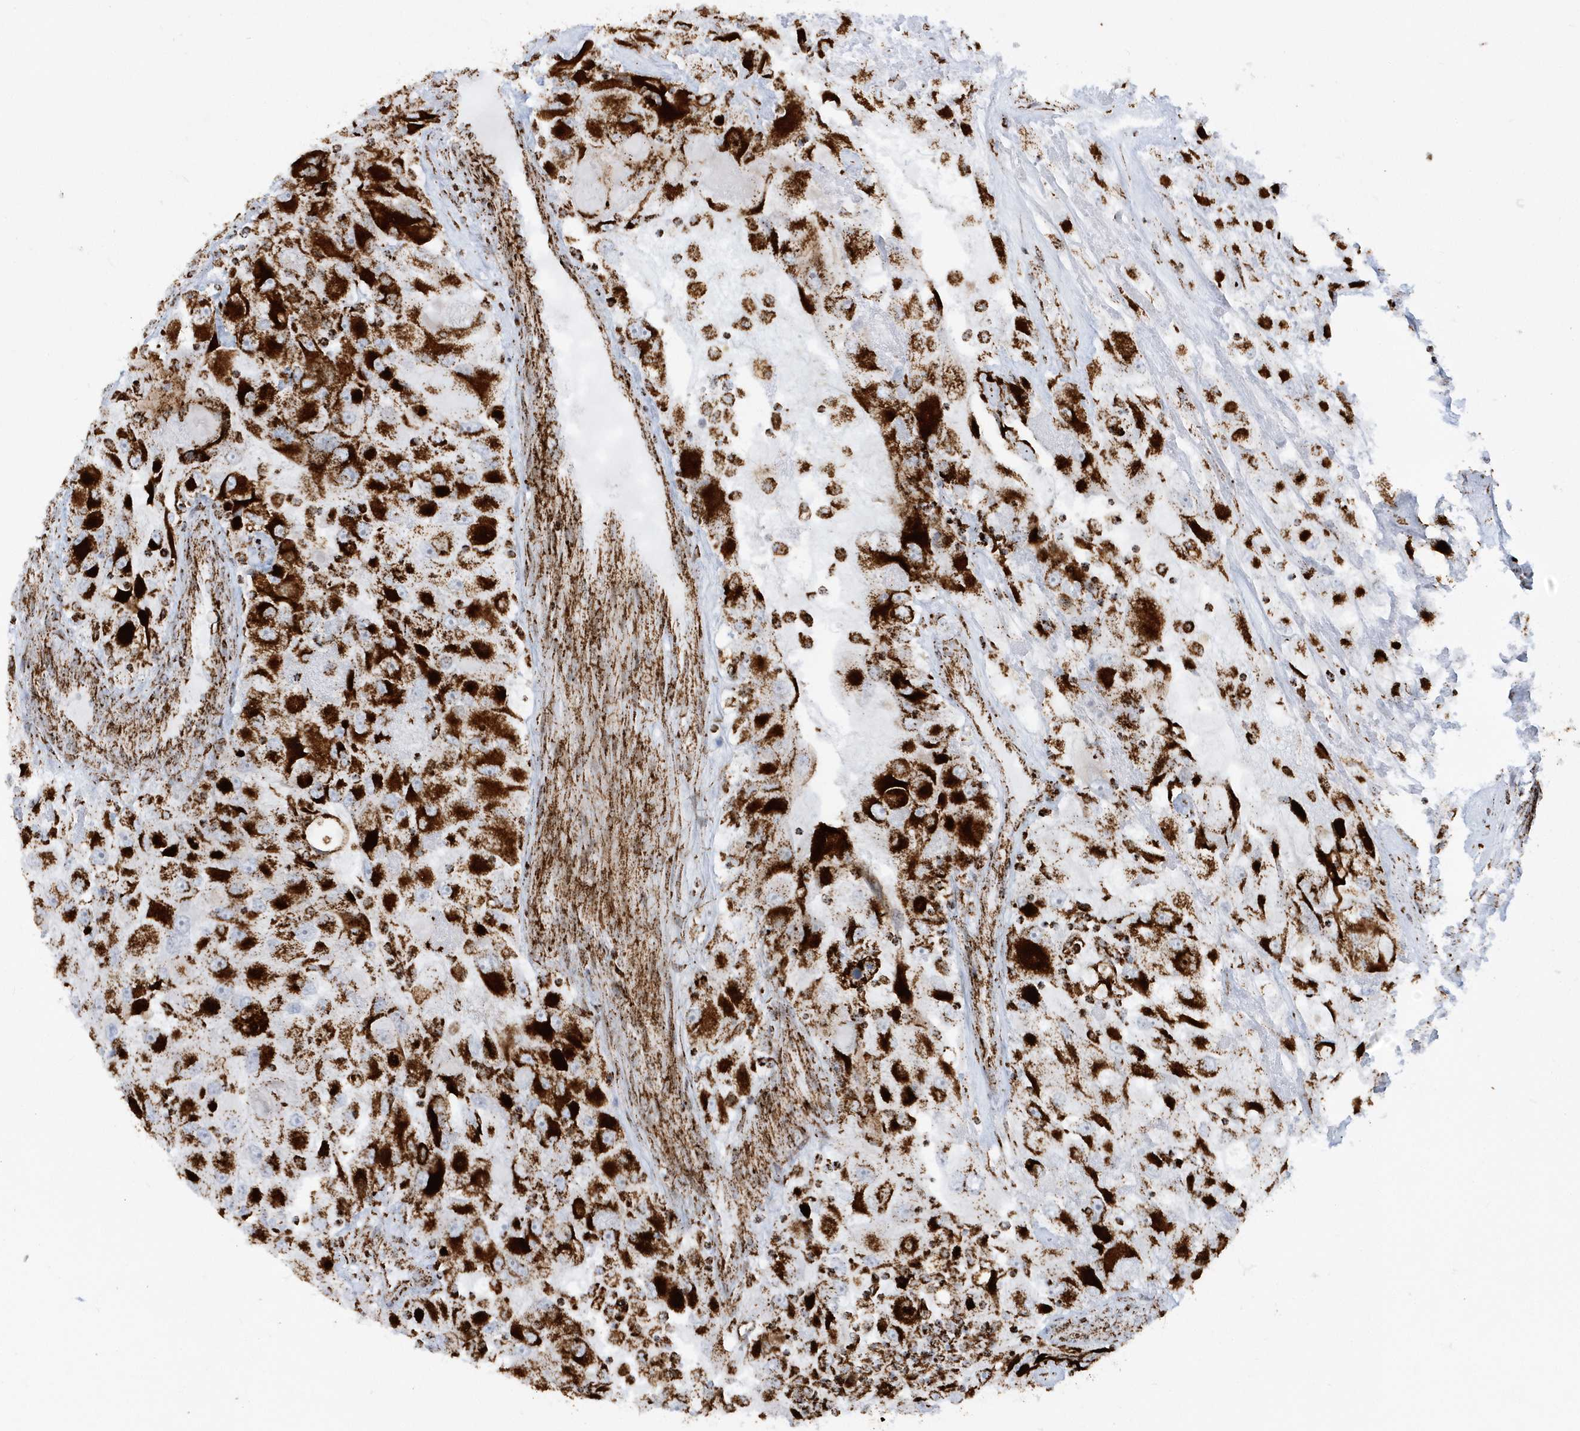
{"staining": {"intensity": "strong", "quantity": ">75%", "location": "cytoplasmic/membranous"}, "tissue": "renal cancer", "cell_type": "Tumor cells", "image_type": "cancer", "snomed": [{"axis": "morphology", "description": "Adenocarcinoma, NOS"}, {"axis": "topography", "description": "Kidney"}], "caption": "Immunohistochemical staining of human renal adenocarcinoma shows strong cytoplasmic/membranous protein expression in approximately >75% of tumor cells. (DAB (3,3'-diaminobenzidine) IHC, brown staining for protein, blue staining for nuclei).", "gene": "CRY2", "patient": {"sex": "female", "age": 52}}